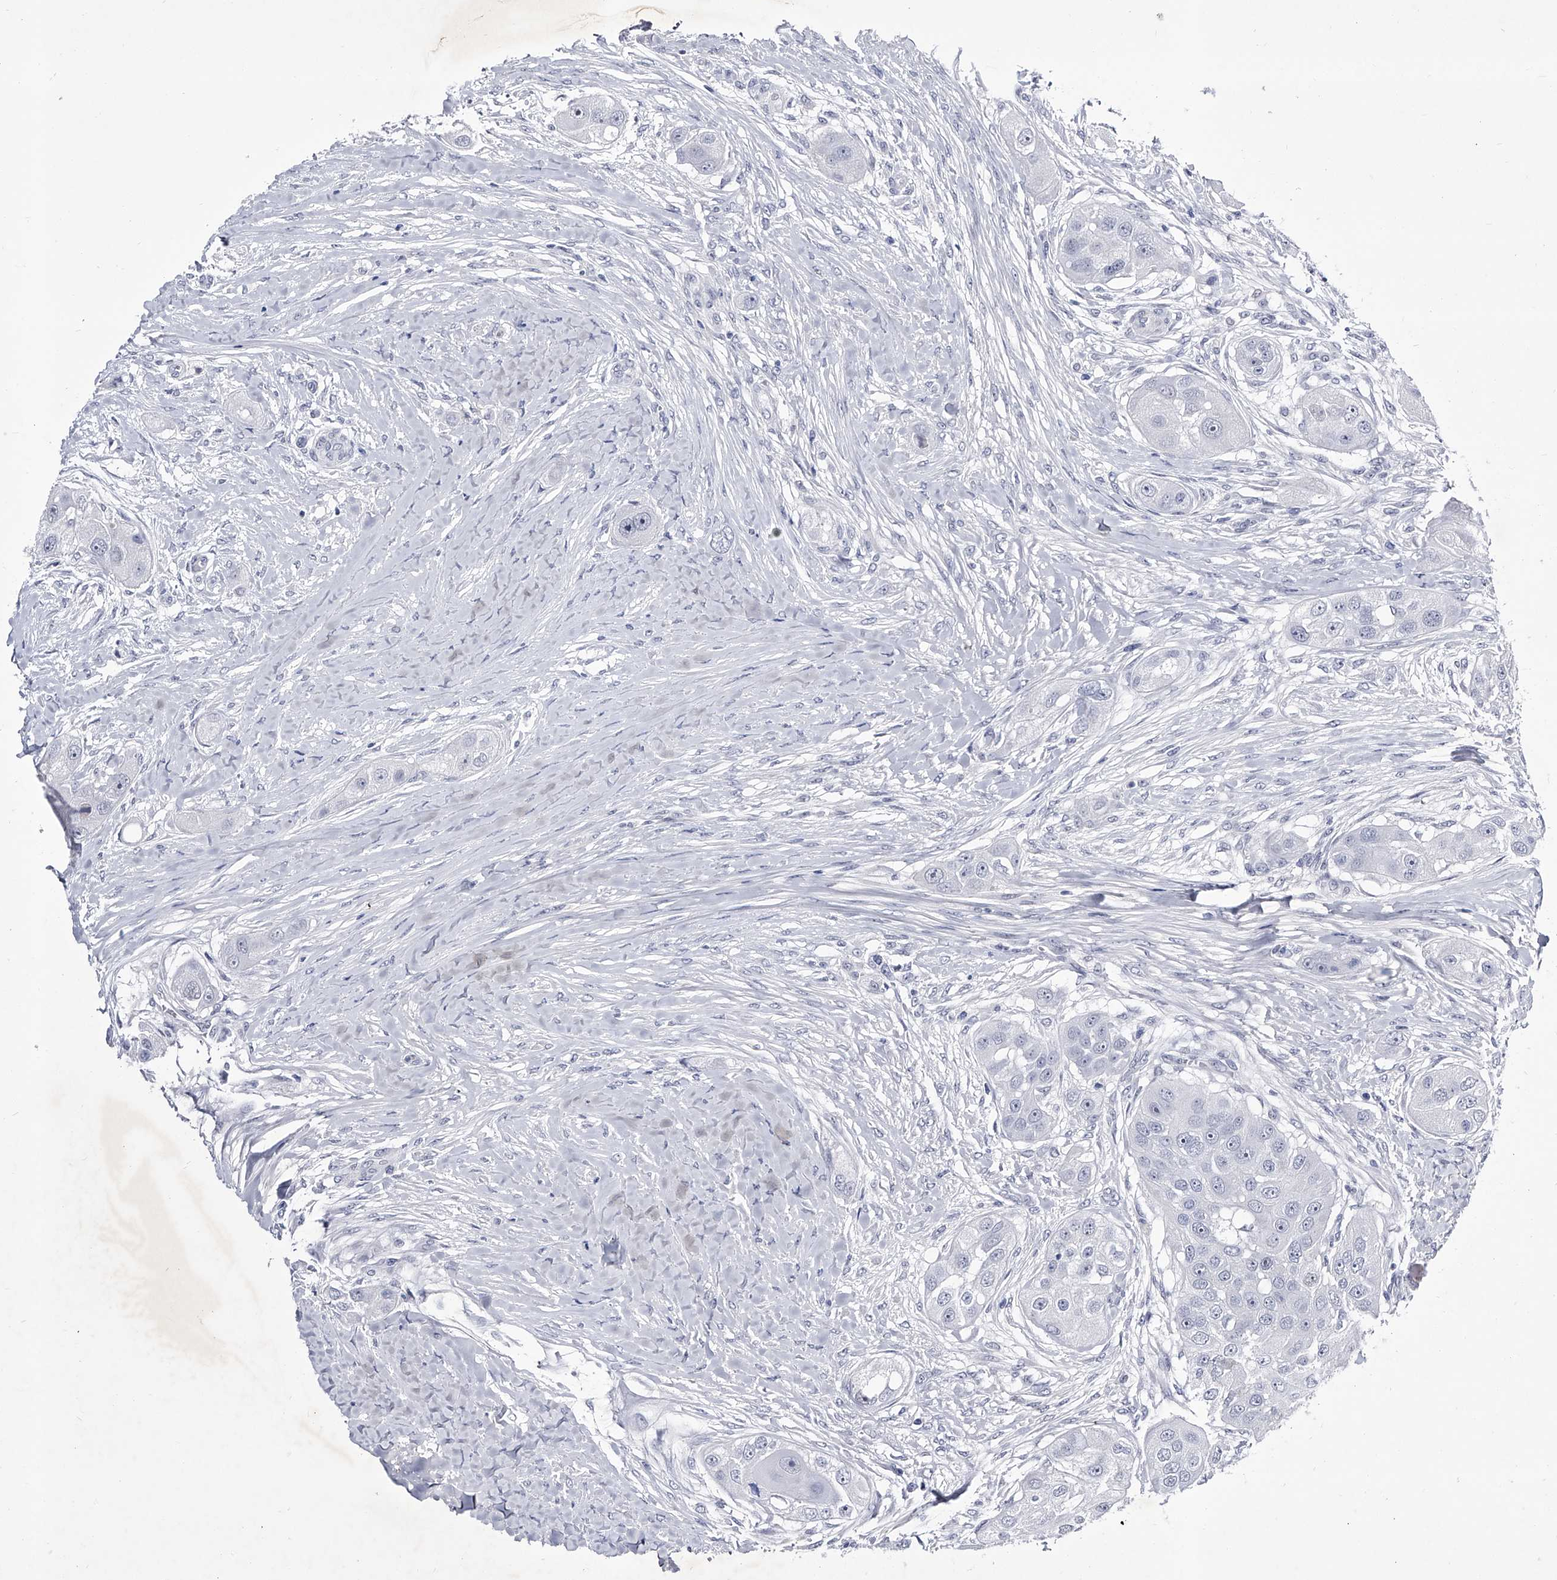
{"staining": {"intensity": "negative", "quantity": "none", "location": "none"}, "tissue": "head and neck cancer", "cell_type": "Tumor cells", "image_type": "cancer", "snomed": [{"axis": "morphology", "description": "Normal tissue, NOS"}, {"axis": "morphology", "description": "Squamous cell carcinoma, NOS"}, {"axis": "topography", "description": "Skeletal muscle"}, {"axis": "topography", "description": "Head-Neck"}], "caption": "Photomicrograph shows no protein staining in tumor cells of squamous cell carcinoma (head and neck) tissue. The staining was performed using DAB (3,3'-diaminobenzidine) to visualize the protein expression in brown, while the nuclei were stained in blue with hematoxylin (Magnification: 20x).", "gene": "CRISP2", "patient": {"sex": "male", "age": 51}}